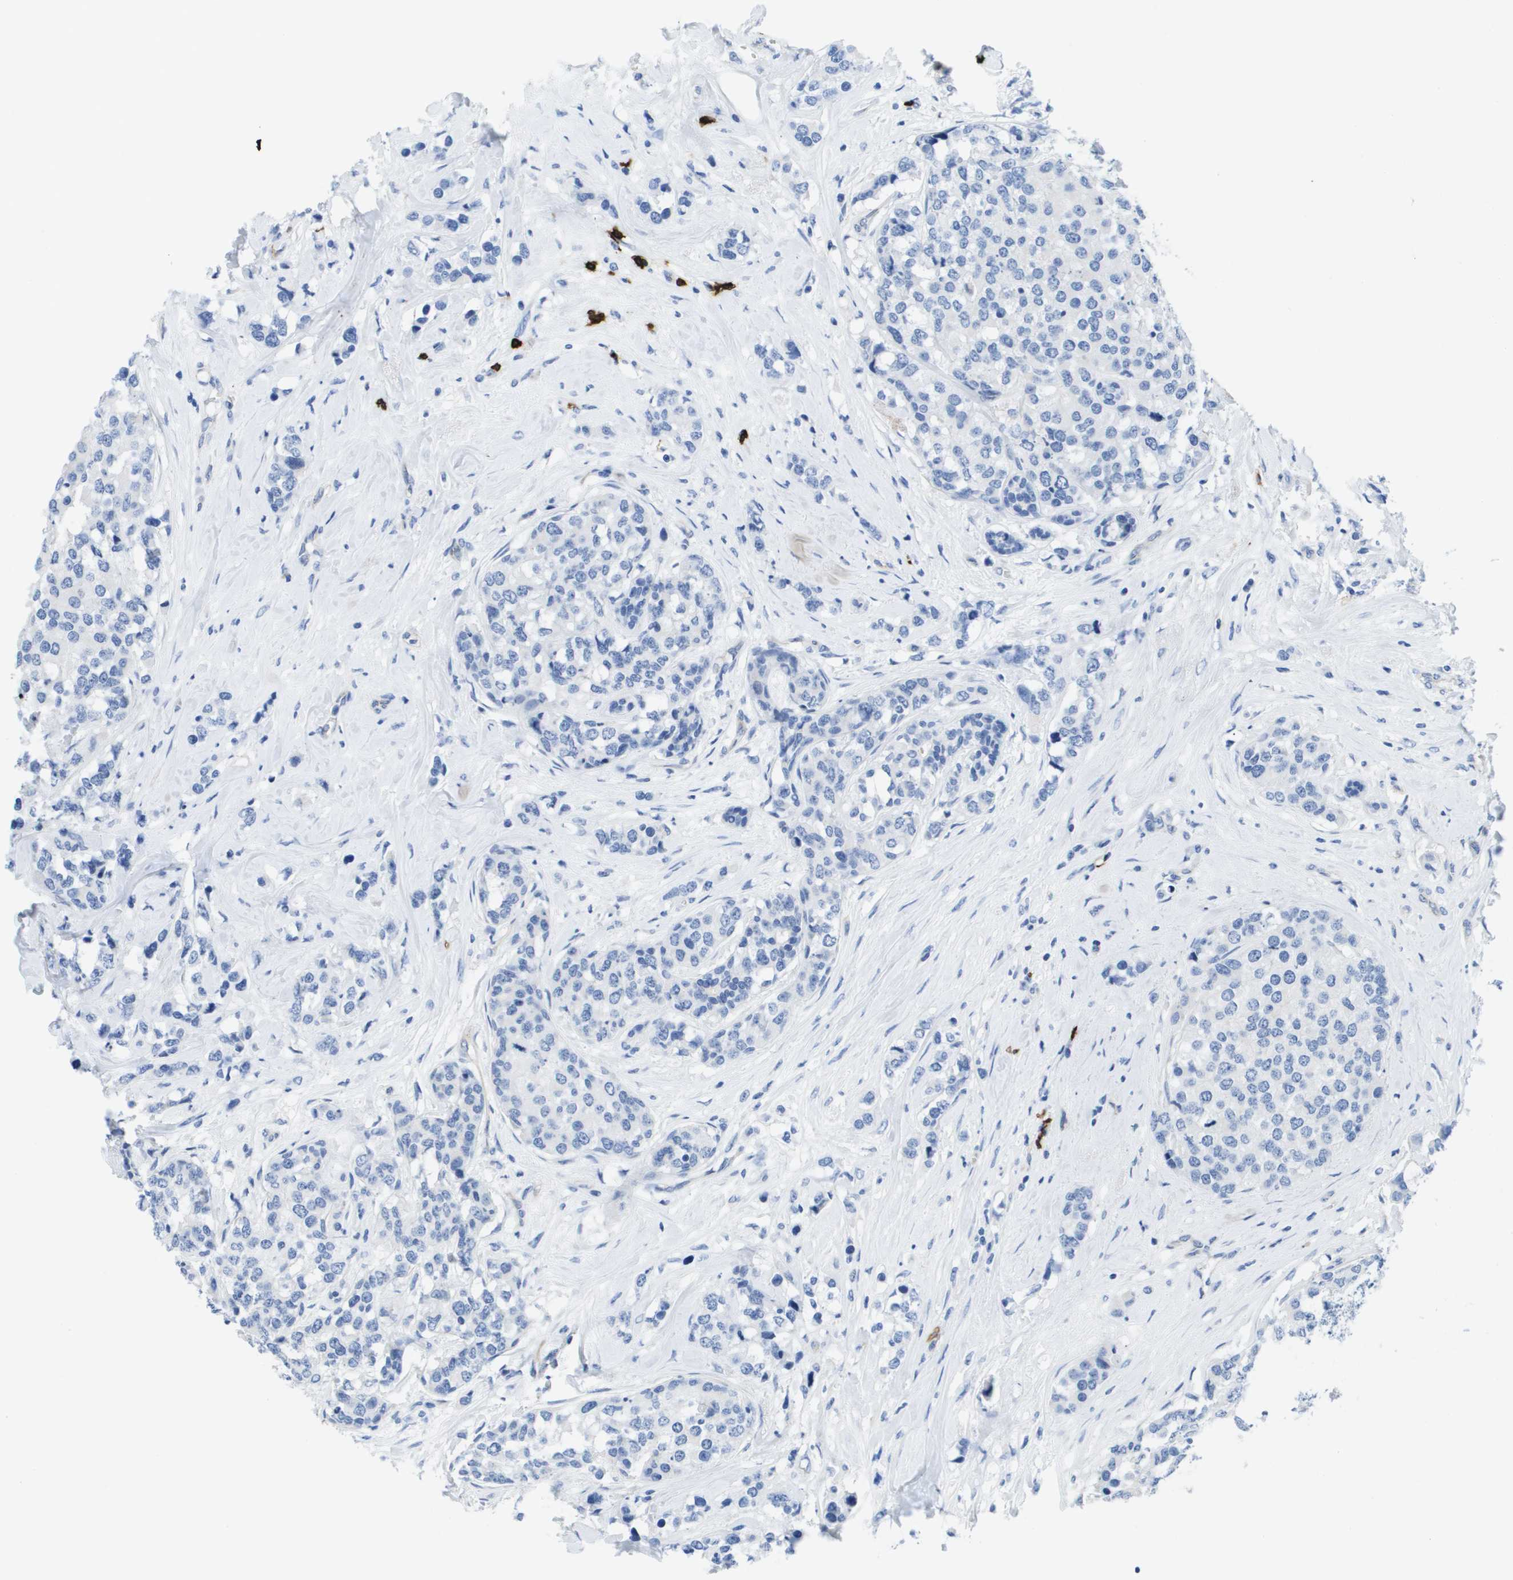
{"staining": {"intensity": "negative", "quantity": "none", "location": "none"}, "tissue": "breast cancer", "cell_type": "Tumor cells", "image_type": "cancer", "snomed": [{"axis": "morphology", "description": "Lobular carcinoma"}, {"axis": "topography", "description": "Breast"}], "caption": "Immunohistochemical staining of human lobular carcinoma (breast) reveals no significant staining in tumor cells.", "gene": "MS4A1", "patient": {"sex": "female", "age": 59}}